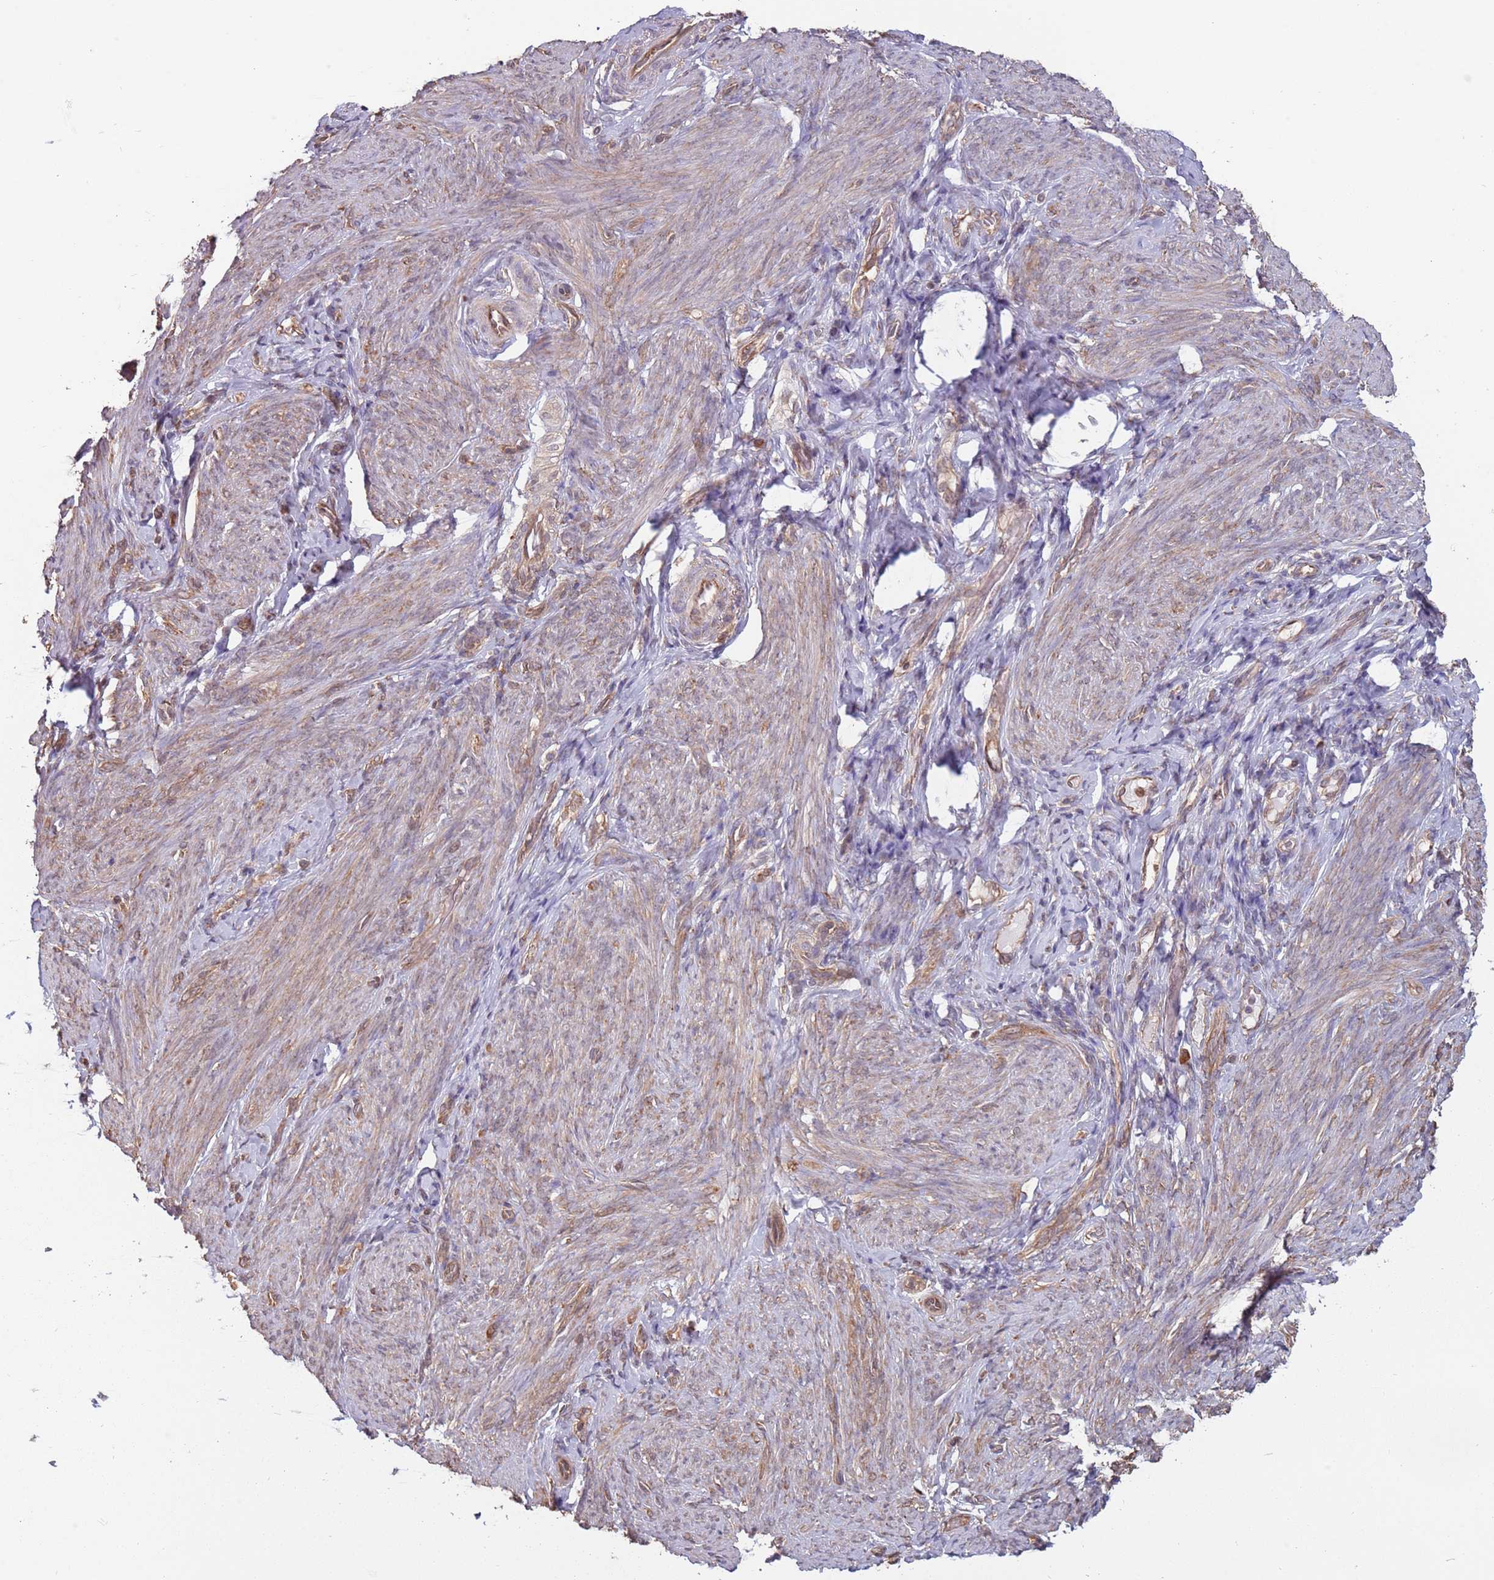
{"staining": {"intensity": "negative", "quantity": "none", "location": "none"}, "tissue": "endometrium", "cell_type": "Cells in endometrial stroma", "image_type": "normal", "snomed": [{"axis": "morphology", "description": "Normal tissue, NOS"}, {"axis": "topography", "description": "Endometrium"}], "caption": "Benign endometrium was stained to show a protein in brown. There is no significant expression in cells in endometrial stroma. (DAB immunohistochemistry with hematoxylin counter stain).", "gene": "COG4", "patient": {"sex": "female", "age": 65}}